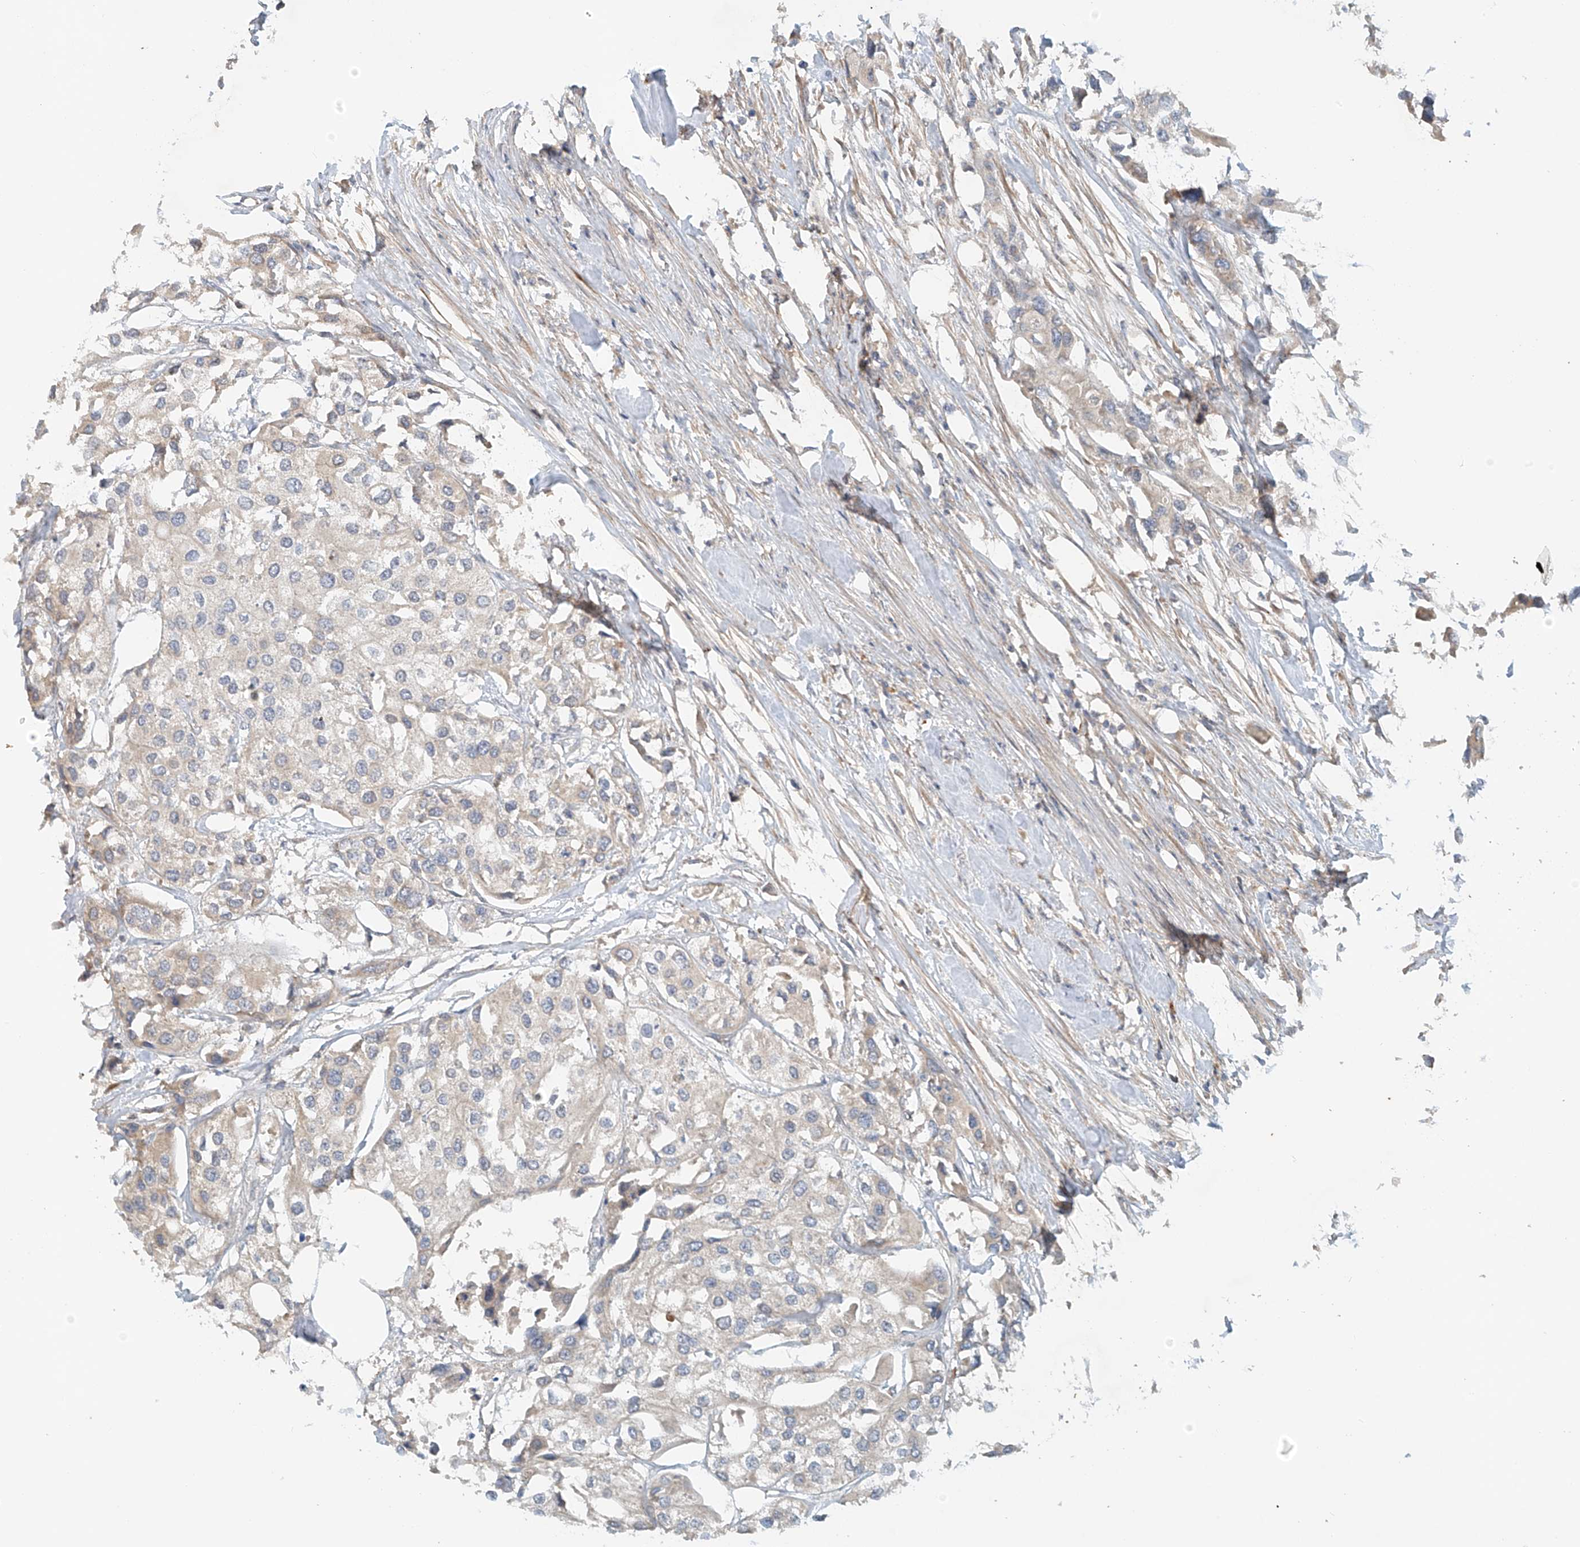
{"staining": {"intensity": "weak", "quantity": "<25%", "location": "cytoplasmic/membranous"}, "tissue": "urothelial cancer", "cell_type": "Tumor cells", "image_type": "cancer", "snomed": [{"axis": "morphology", "description": "Urothelial carcinoma, High grade"}, {"axis": "topography", "description": "Urinary bladder"}], "caption": "Immunohistochemical staining of human urothelial carcinoma (high-grade) reveals no significant expression in tumor cells.", "gene": "LYRM9", "patient": {"sex": "male", "age": 64}}